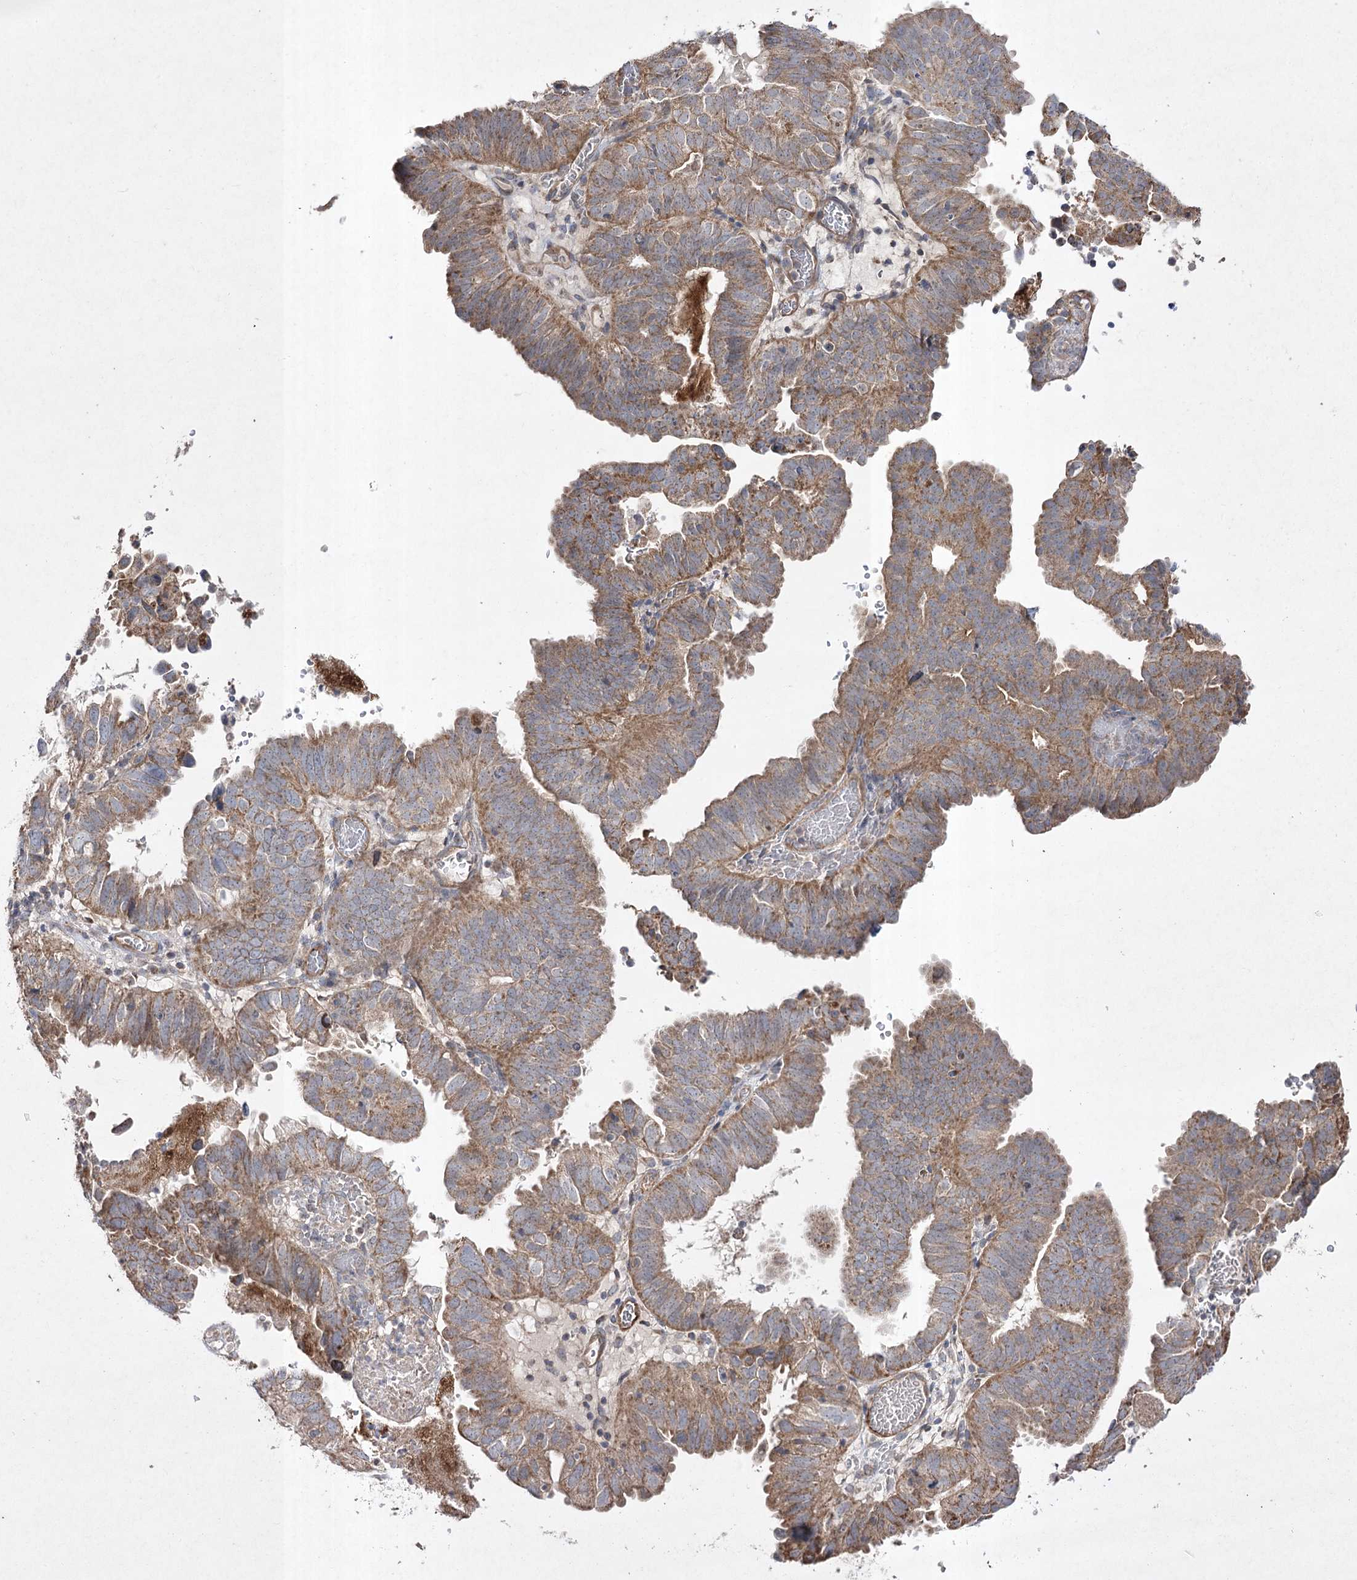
{"staining": {"intensity": "moderate", "quantity": ">75%", "location": "cytoplasmic/membranous"}, "tissue": "endometrial cancer", "cell_type": "Tumor cells", "image_type": "cancer", "snomed": [{"axis": "morphology", "description": "Adenocarcinoma, NOS"}, {"axis": "topography", "description": "Uterus"}], "caption": "The micrograph demonstrates immunohistochemical staining of endometrial adenocarcinoma. There is moderate cytoplasmic/membranous positivity is appreciated in approximately >75% of tumor cells.", "gene": "FANCL", "patient": {"sex": "female", "age": 77}}